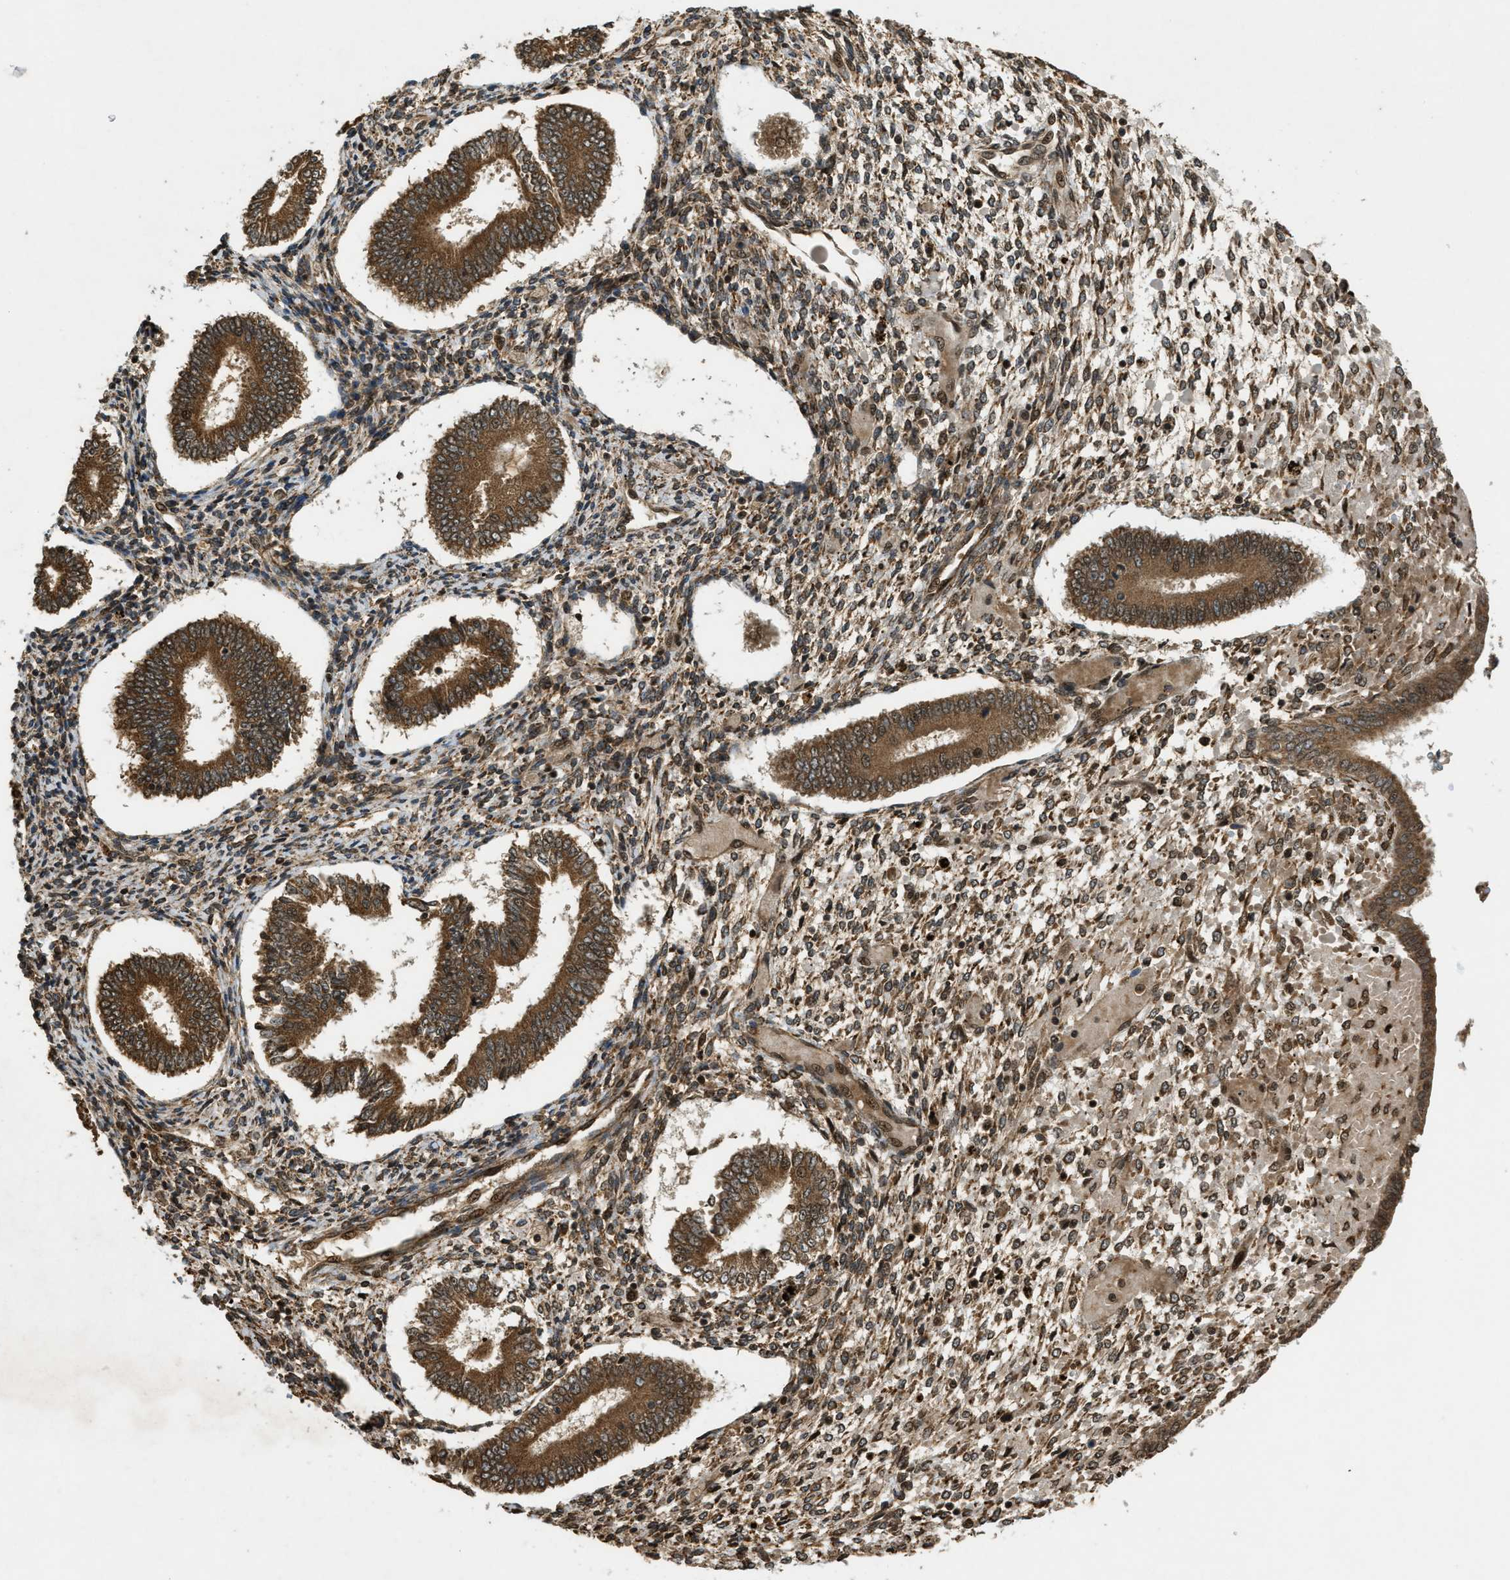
{"staining": {"intensity": "moderate", "quantity": ">75%", "location": "cytoplasmic/membranous,nuclear"}, "tissue": "endometrium", "cell_type": "Cells in endometrial stroma", "image_type": "normal", "snomed": [{"axis": "morphology", "description": "Normal tissue, NOS"}, {"axis": "topography", "description": "Endometrium"}], "caption": "Immunohistochemical staining of normal human endometrium exhibits medium levels of moderate cytoplasmic/membranous,nuclear staining in about >75% of cells in endometrial stroma. (Brightfield microscopy of DAB IHC at high magnification).", "gene": "EIF2AK3", "patient": {"sex": "female", "age": 42}}